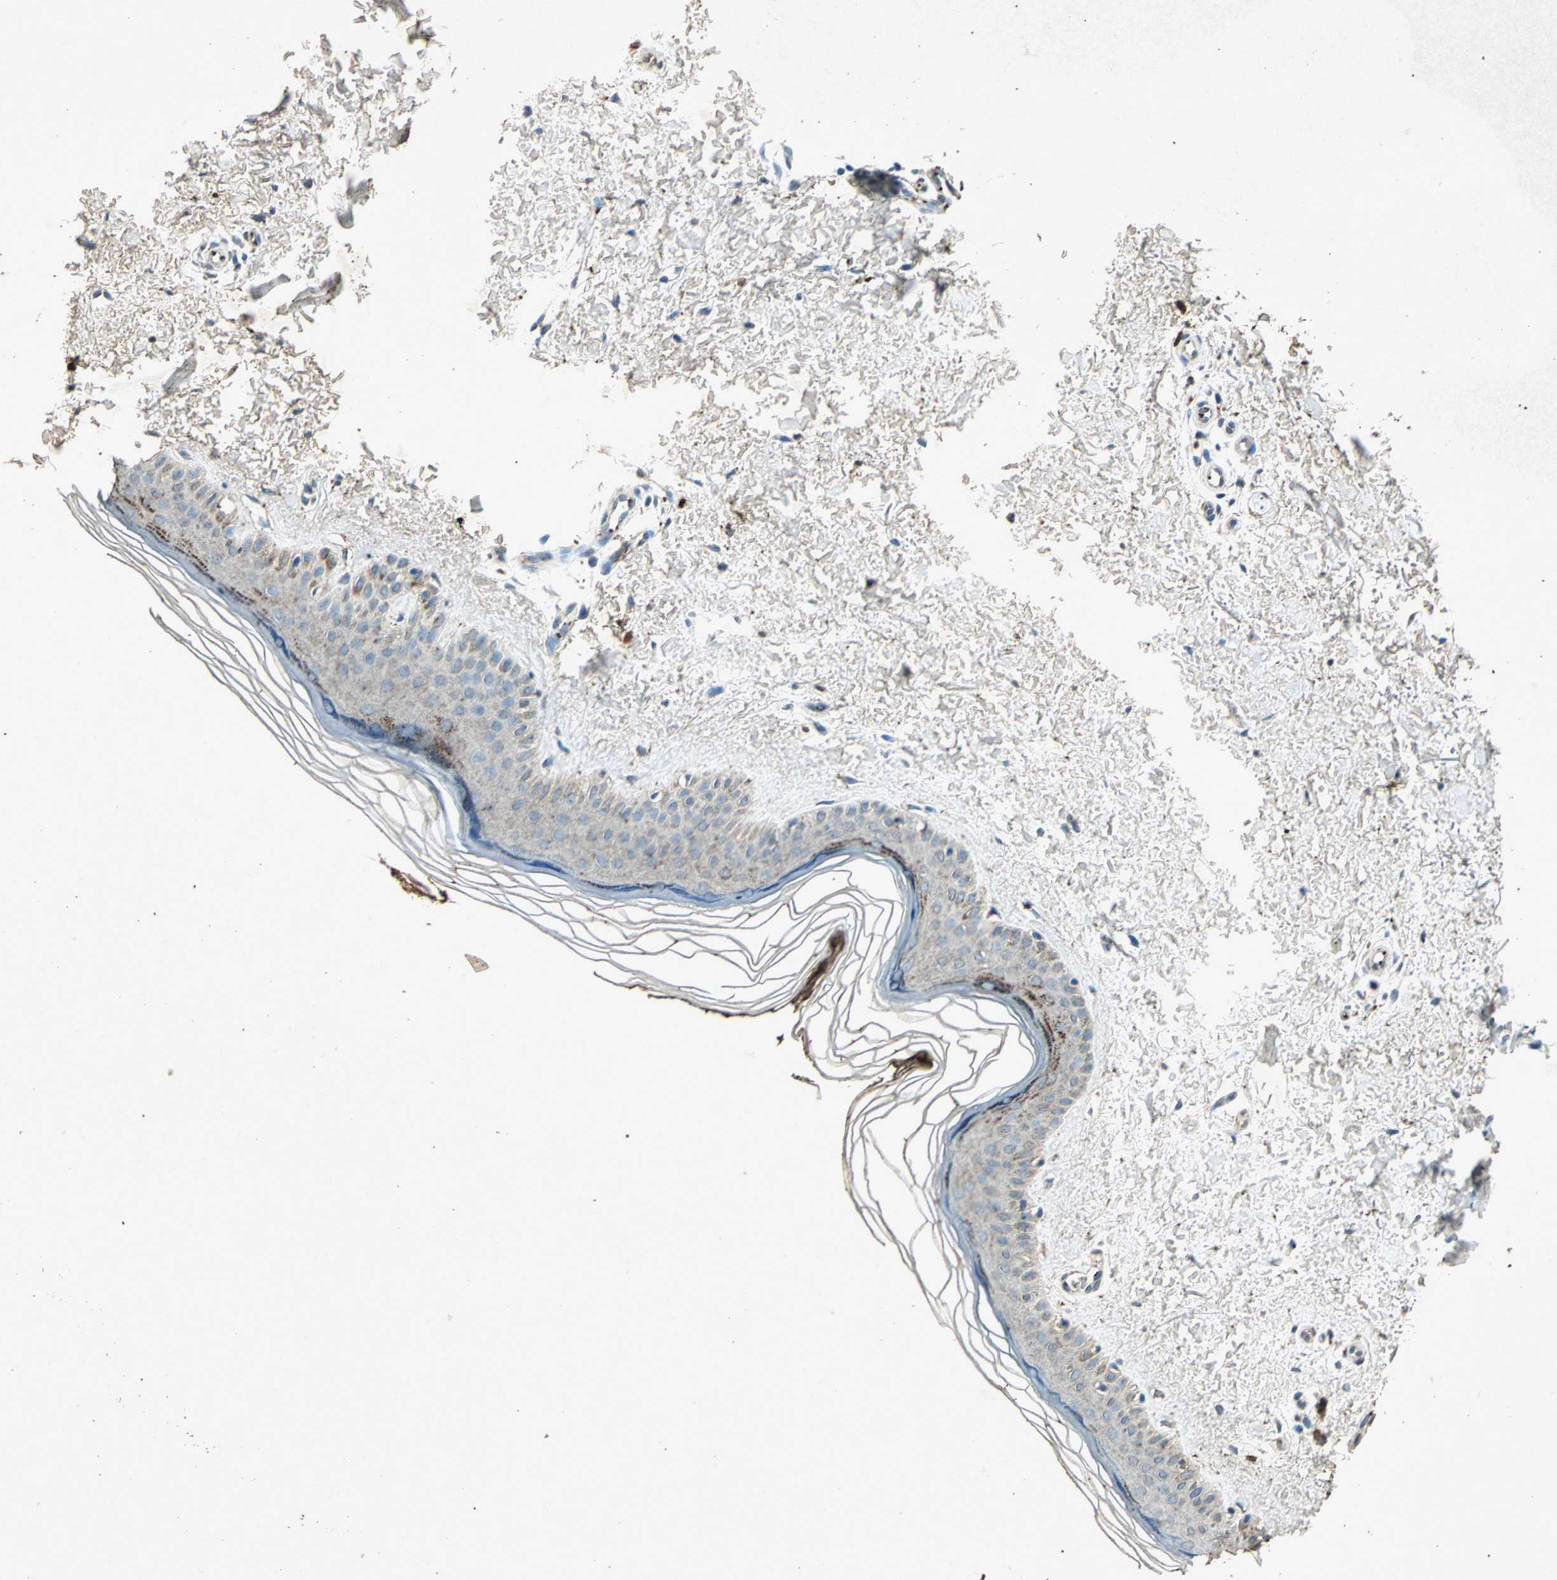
{"staining": {"intensity": "negative", "quantity": "none", "location": "none"}, "tissue": "skin", "cell_type": "Fibroblasts", "image_type": "normal", "snomed": [{"axis": "morphology", "description": "Normal tissue, NOS"}, {"axis": "topography", "description": "Skin"}], "caption": "Fibroblasts show no significant protein positivity in normal skin. (Stains: DAB (3,3'-diaminobenzidine) immunohistochemistry (IHC) with hematoxylin counter stain, Microscopy: brightfield microscopy at high magnification).", "gene": "PSEN1", "patient": {"sex": "female", "age": 19}}